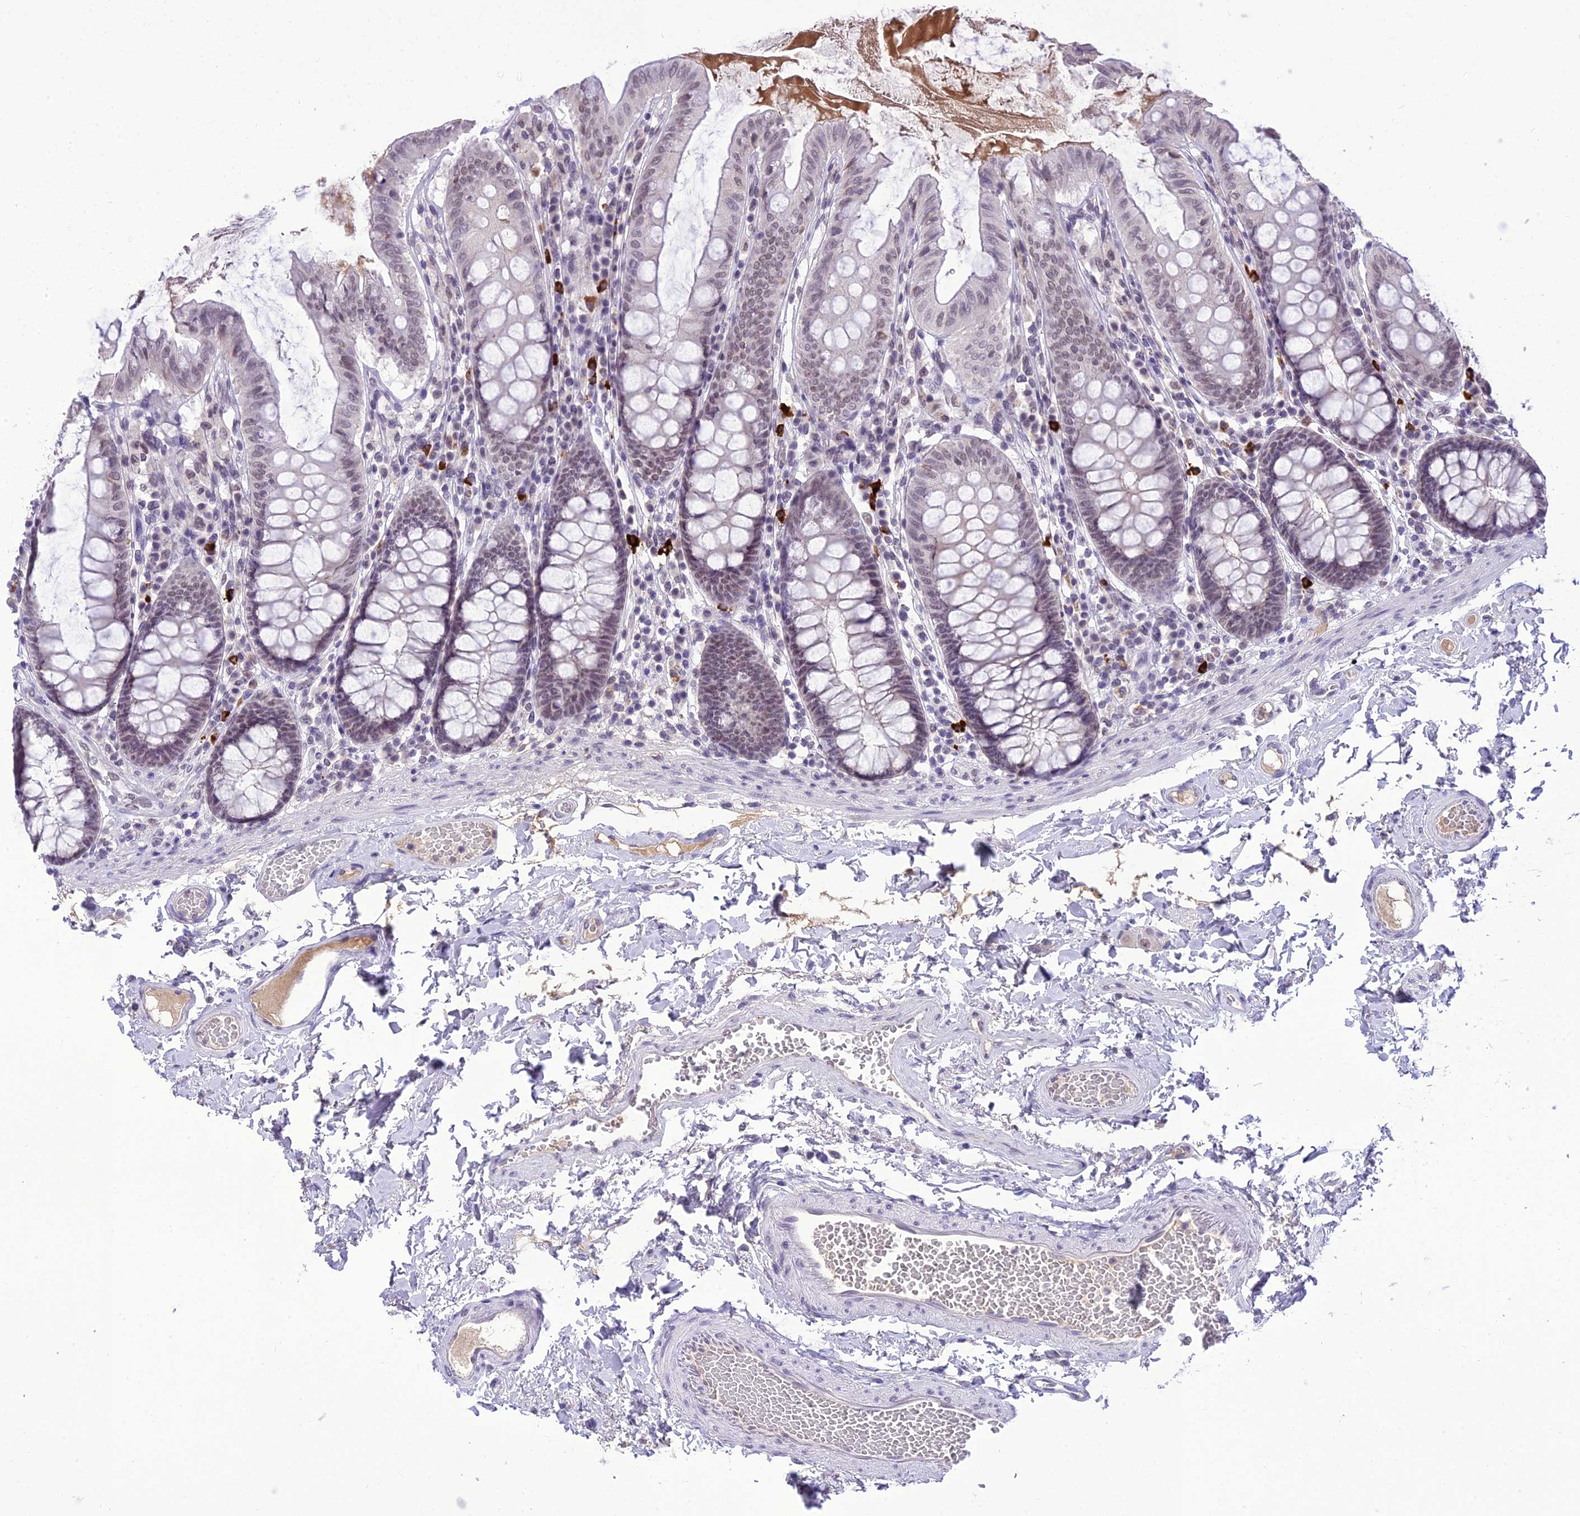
{"staining": {"intensity": "negative", "quantity": "none", "location": "none"}, "tissue": "colon", "cell_type": "Endothelial cells", "image_type": "normal", "snomed": [{"axis": "morphology", "description": "Normal tissue, NOS"}, {"axis": "topography", "description": "Colon"}], "caption": "Micrograph shows no significant protein positivity in endothelial cells of normal colon.", "gene": "SH3RF3", "patient": {"sex": "male", "age": 84}}